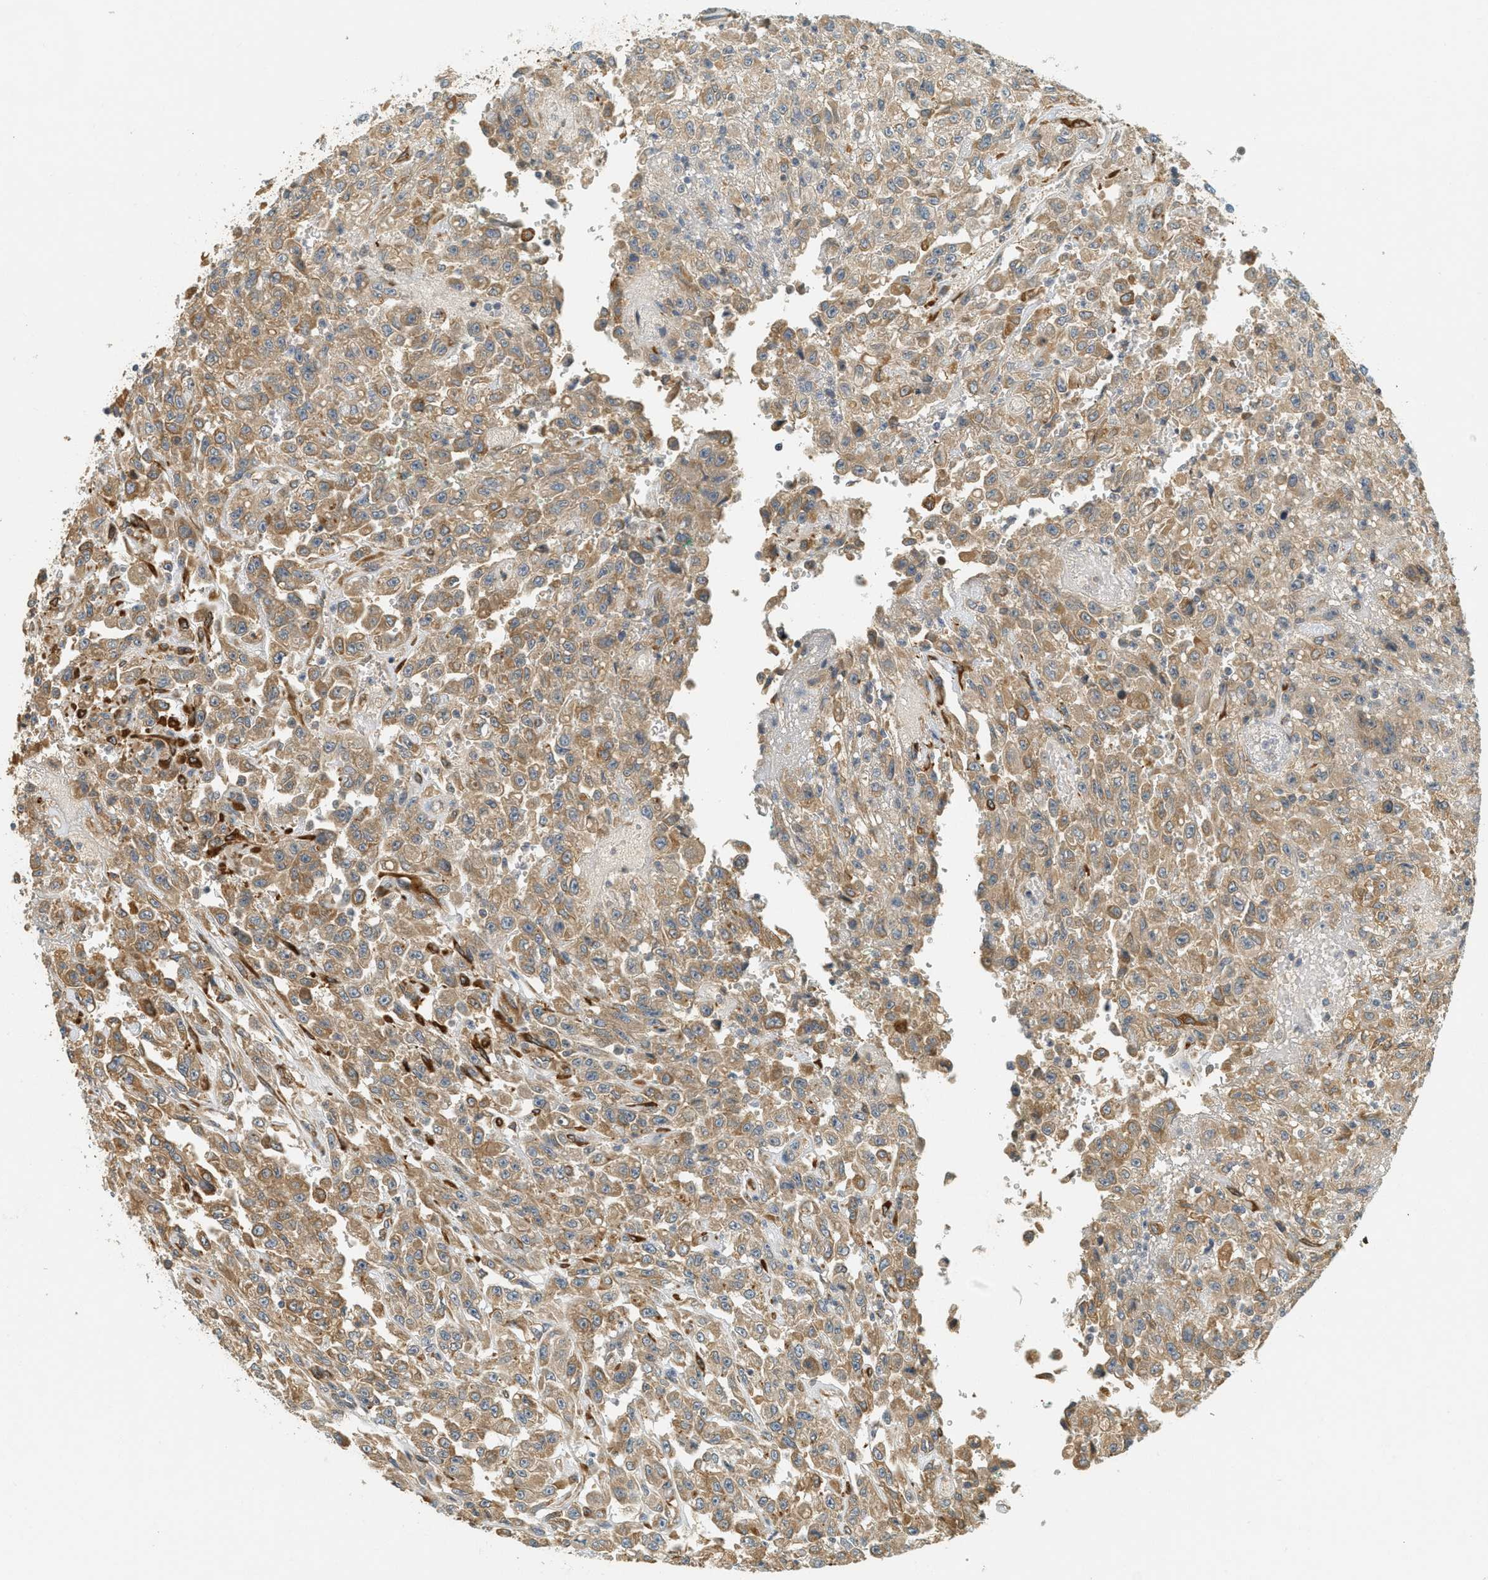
{"staining": {"intensity": "moderate", "quantity": ">75%", "location": "cytoplasmic/membranous"}, "tissue": "urothelial cancer", "cell_type": "Tumor cells", "image_type": "cancer", "snomed": [{"axis": "morphology", "description": "Urothelial carcinoma, High grade"}, {"axis": "topography", "description": "Urinary bladder"}], "caption": "A brown stain labels moderate cytoplasmic/membranous positivity of a protein in urothelial carcinoma (high-grade) tumor cells.", "gene": "PDK1", "patient": {"sex": "male", "age": 46}}